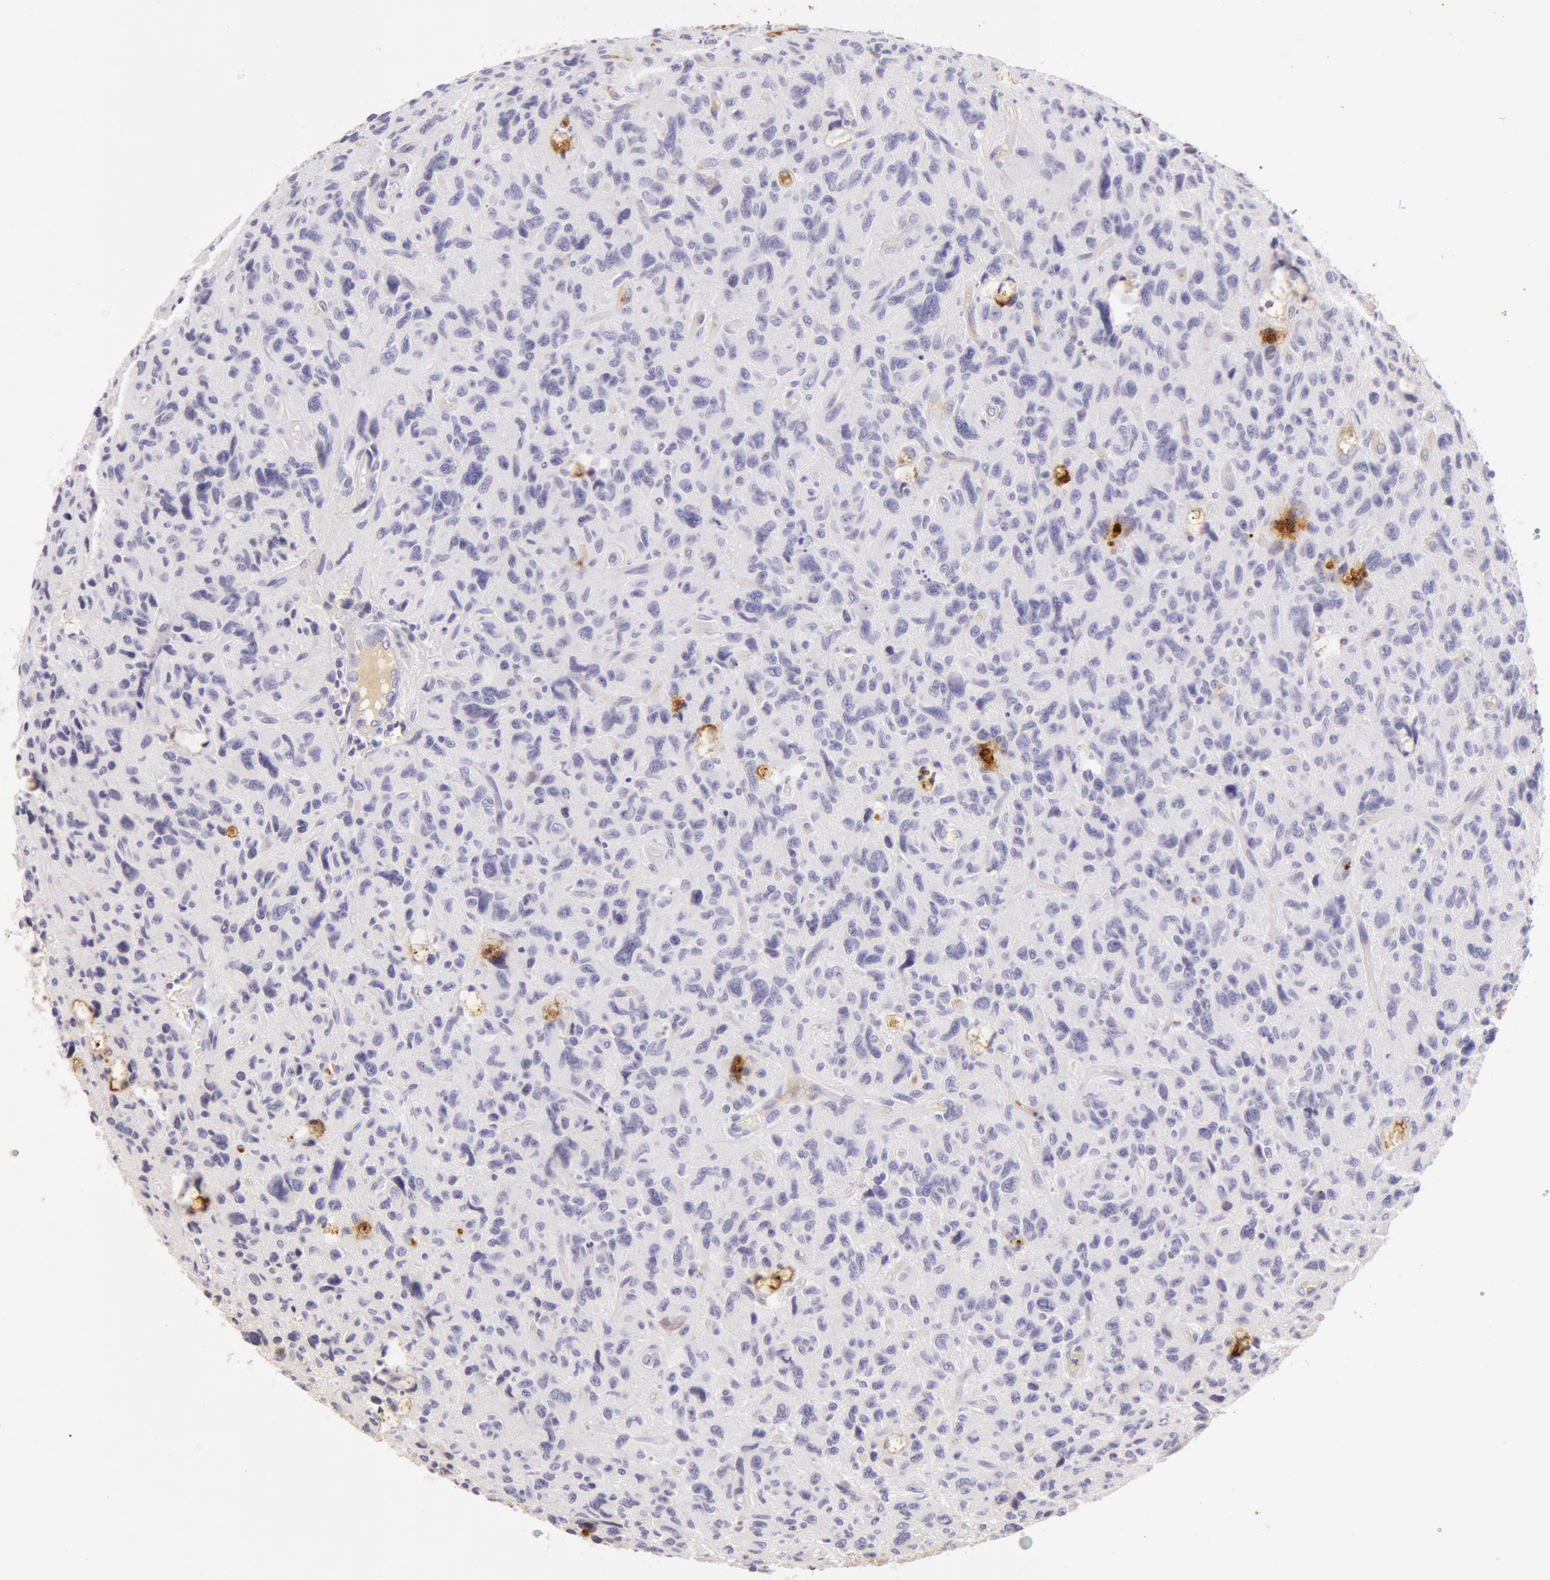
{"staining": {"intensity": "negative", "quantity": "none", "location": "none"}, "tissue": "glioma", "cell_type": "Tumor cells", "image_type": "cancer", "snomed": [{"axis": "morphology", "description": "Glioma, malignant, High grade"}, {"axis": "topography", "description": "Brain"}], "caption": "IHC image of neoplastic tissue: human malignant high-grade glioma stained with DAB reveals no significant protein positivity in tumor cells.", "gene": "AHSG", "patient": {"sex": "female", "age": 60}}